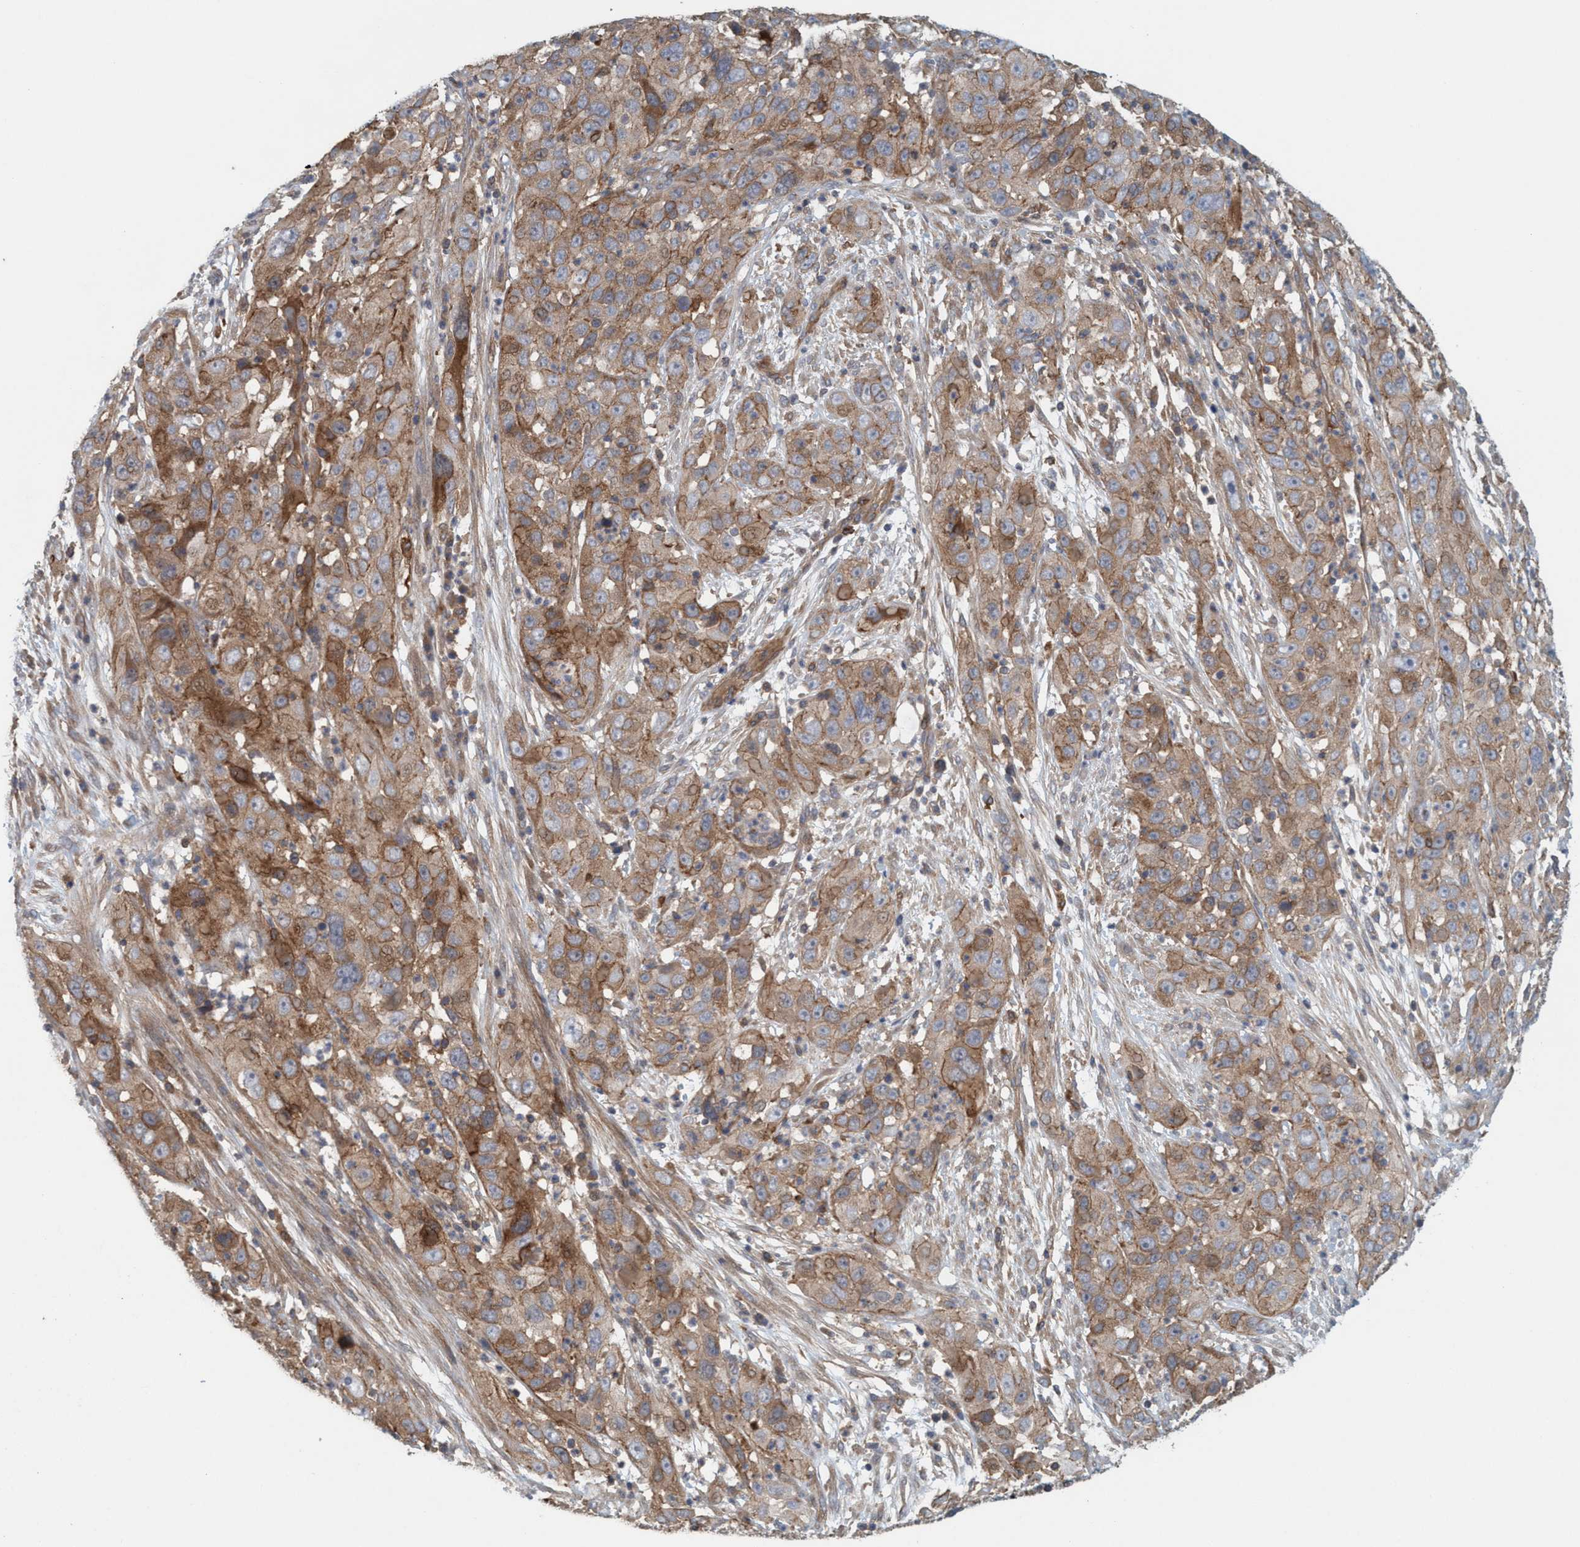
{"staining": {"intensity": "strong", "quantity": ">75%", "location": "cytoplasmic/membranous"}, "tissue": "cervical cancer", "cell_type": "Tumor cells", "image_type": "cancer", "snomed": [{"axis": "morphology", "description": "Squamous cell carcinoma, NOS"}, {"axis": "topography", "description": "Cervix"}], "caption": "IHC (DAB (3,3'-diaminobenzidine)) staining of cervical cancer shows strong cytoplasmic/membranous protein expression in approximately >75% of tumor cells.", "gene": "SPECC1", "patient": {"sex": "female", "age": 32}}